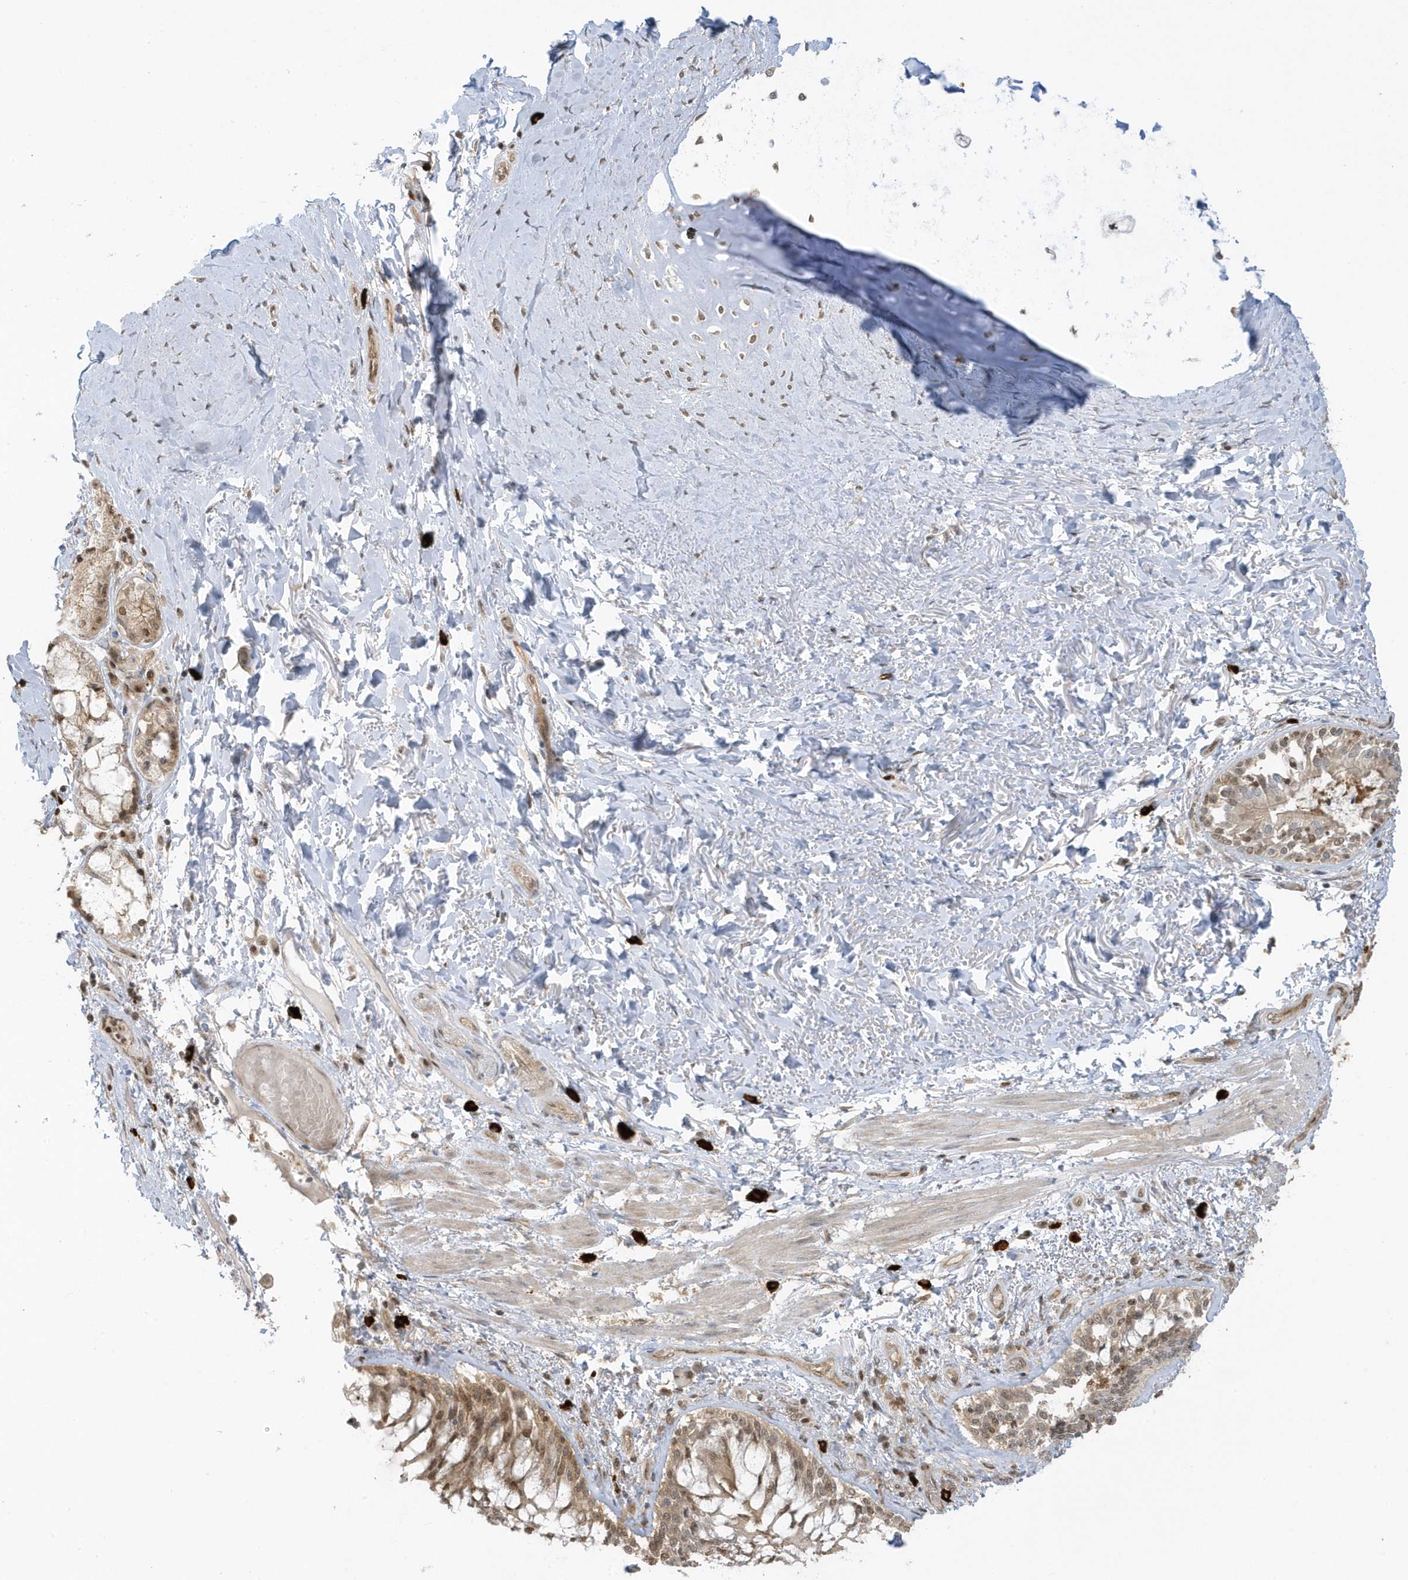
{"staining": {"intensity": "moderate", "quantity": ">75%", "location": "nuclear"}, "tissue": "adipose tissue", "cell_type": "Adipocytes", "image_type": "normal", "snomed": [{"axis": "morphology", "description": "Normal tissue, NOS"}, {"axis": "topography", "description": "Cartilage tissue"}, {"axis": "topography", "description": "Bronchus"}, {"axis": "topography", "description": "Lung"}, {"axis": "topography", "description": "Peripheral nerve tissue"}], "caption": "Unremarkable adipose tissue reveals moderate nuclear positivity in about >75% of adipocytes, visualized by immunohistochemistry.", "gene": "PPP1R7", "patient": {"sex": "female", "age": 49}}